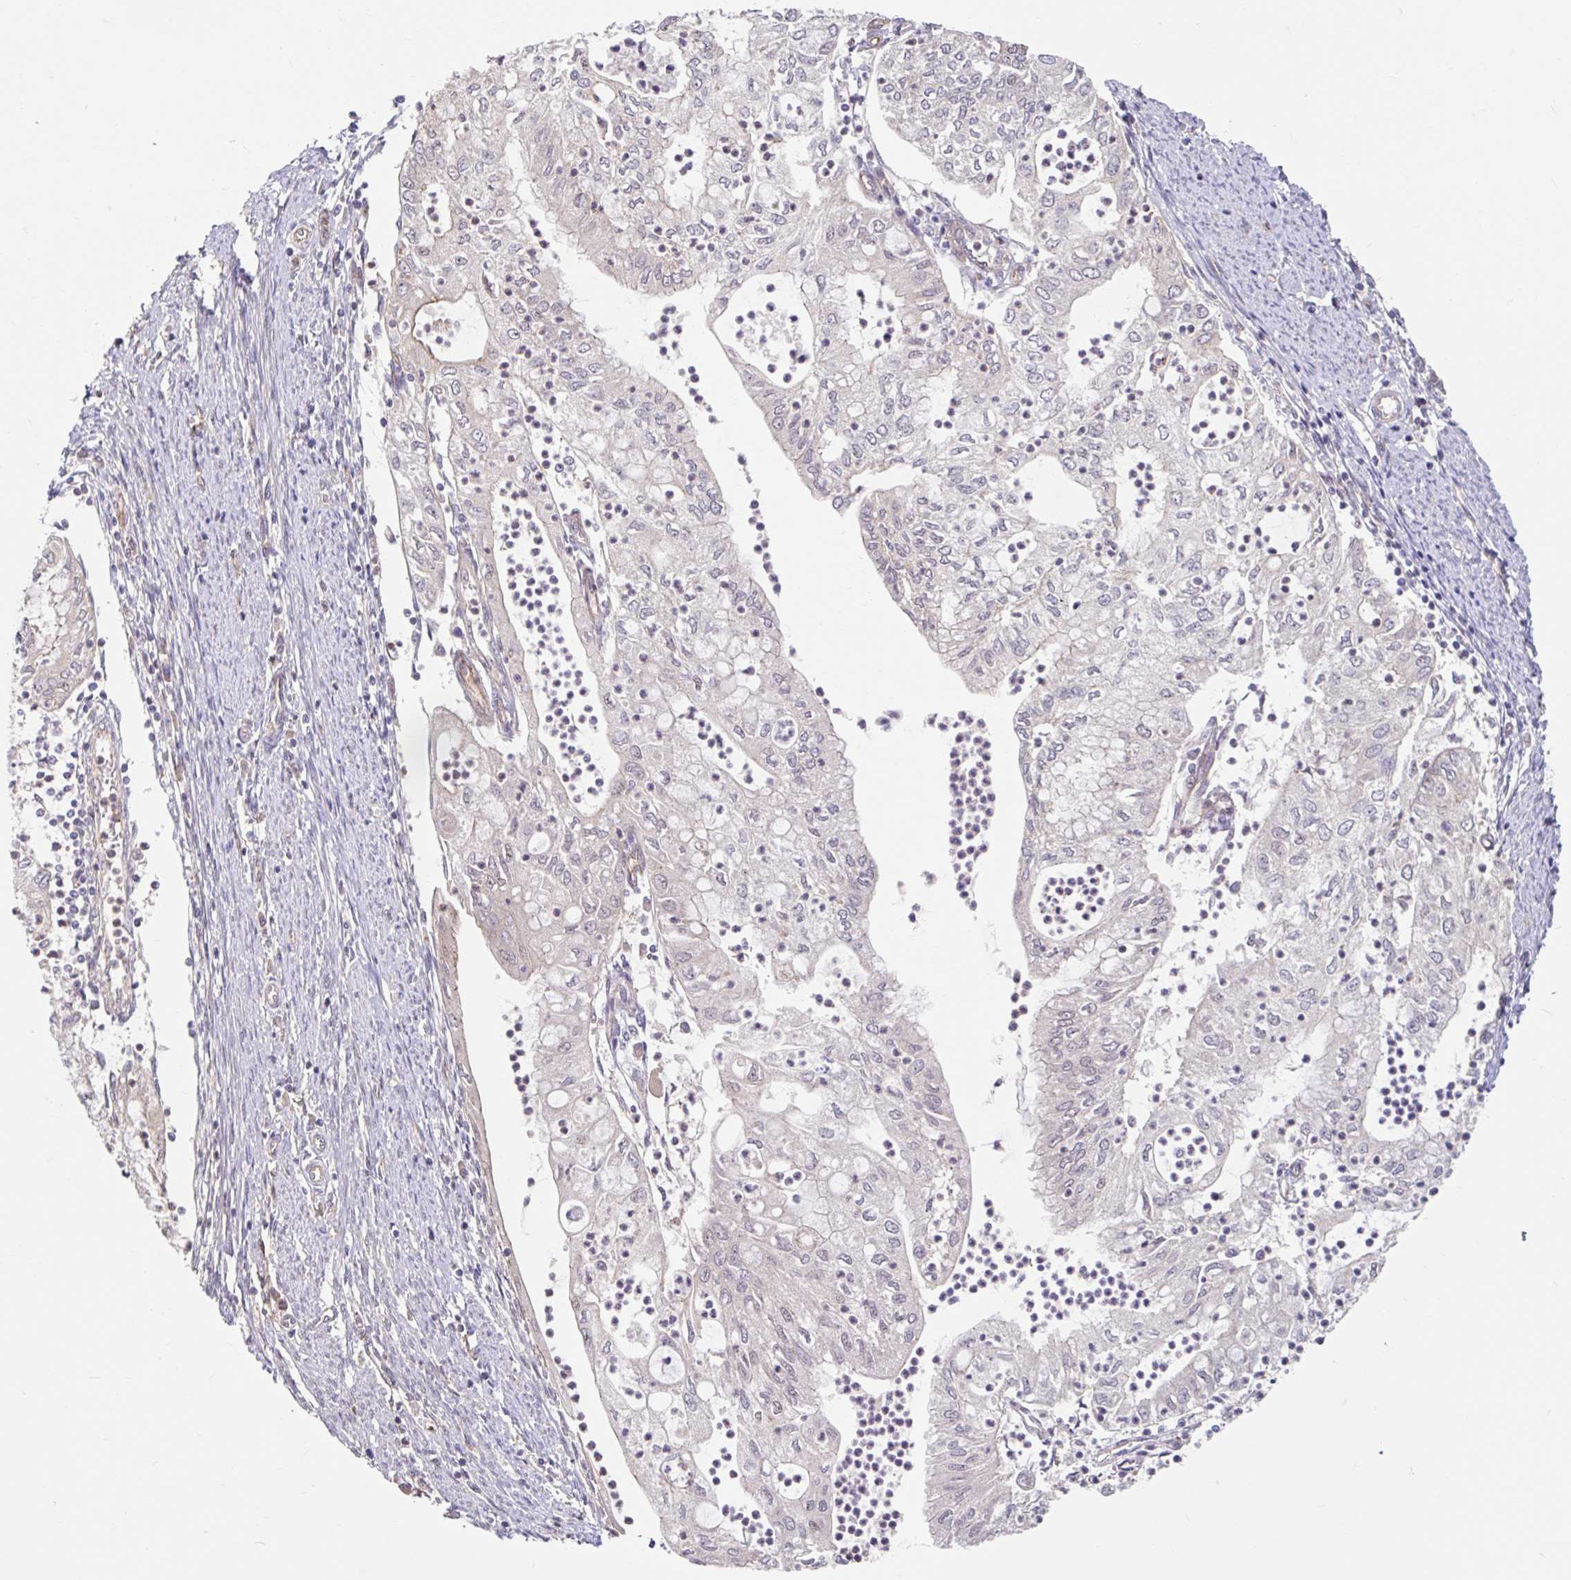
{"staining": {"intensity": "weak", "quantity": "<25%", "location": "cytoplasmic/membranous,nuclear"}, "tissue": "endometrial cancer", "cell_type": "Tumor cells", "image_type": "cancer", "snomed": [{"axis": "morphology", "description": "Adenocarcinoma, NOS"}, {"axis": "topography", "description": "Endometrium"}], "caption": "Adenocarcinoma (endometrial) was stained to show a protein in brown. There is no significant expression in tumor cells.", "gene": "STYXL1", "patient": {"sex": "female", "age": 75}}